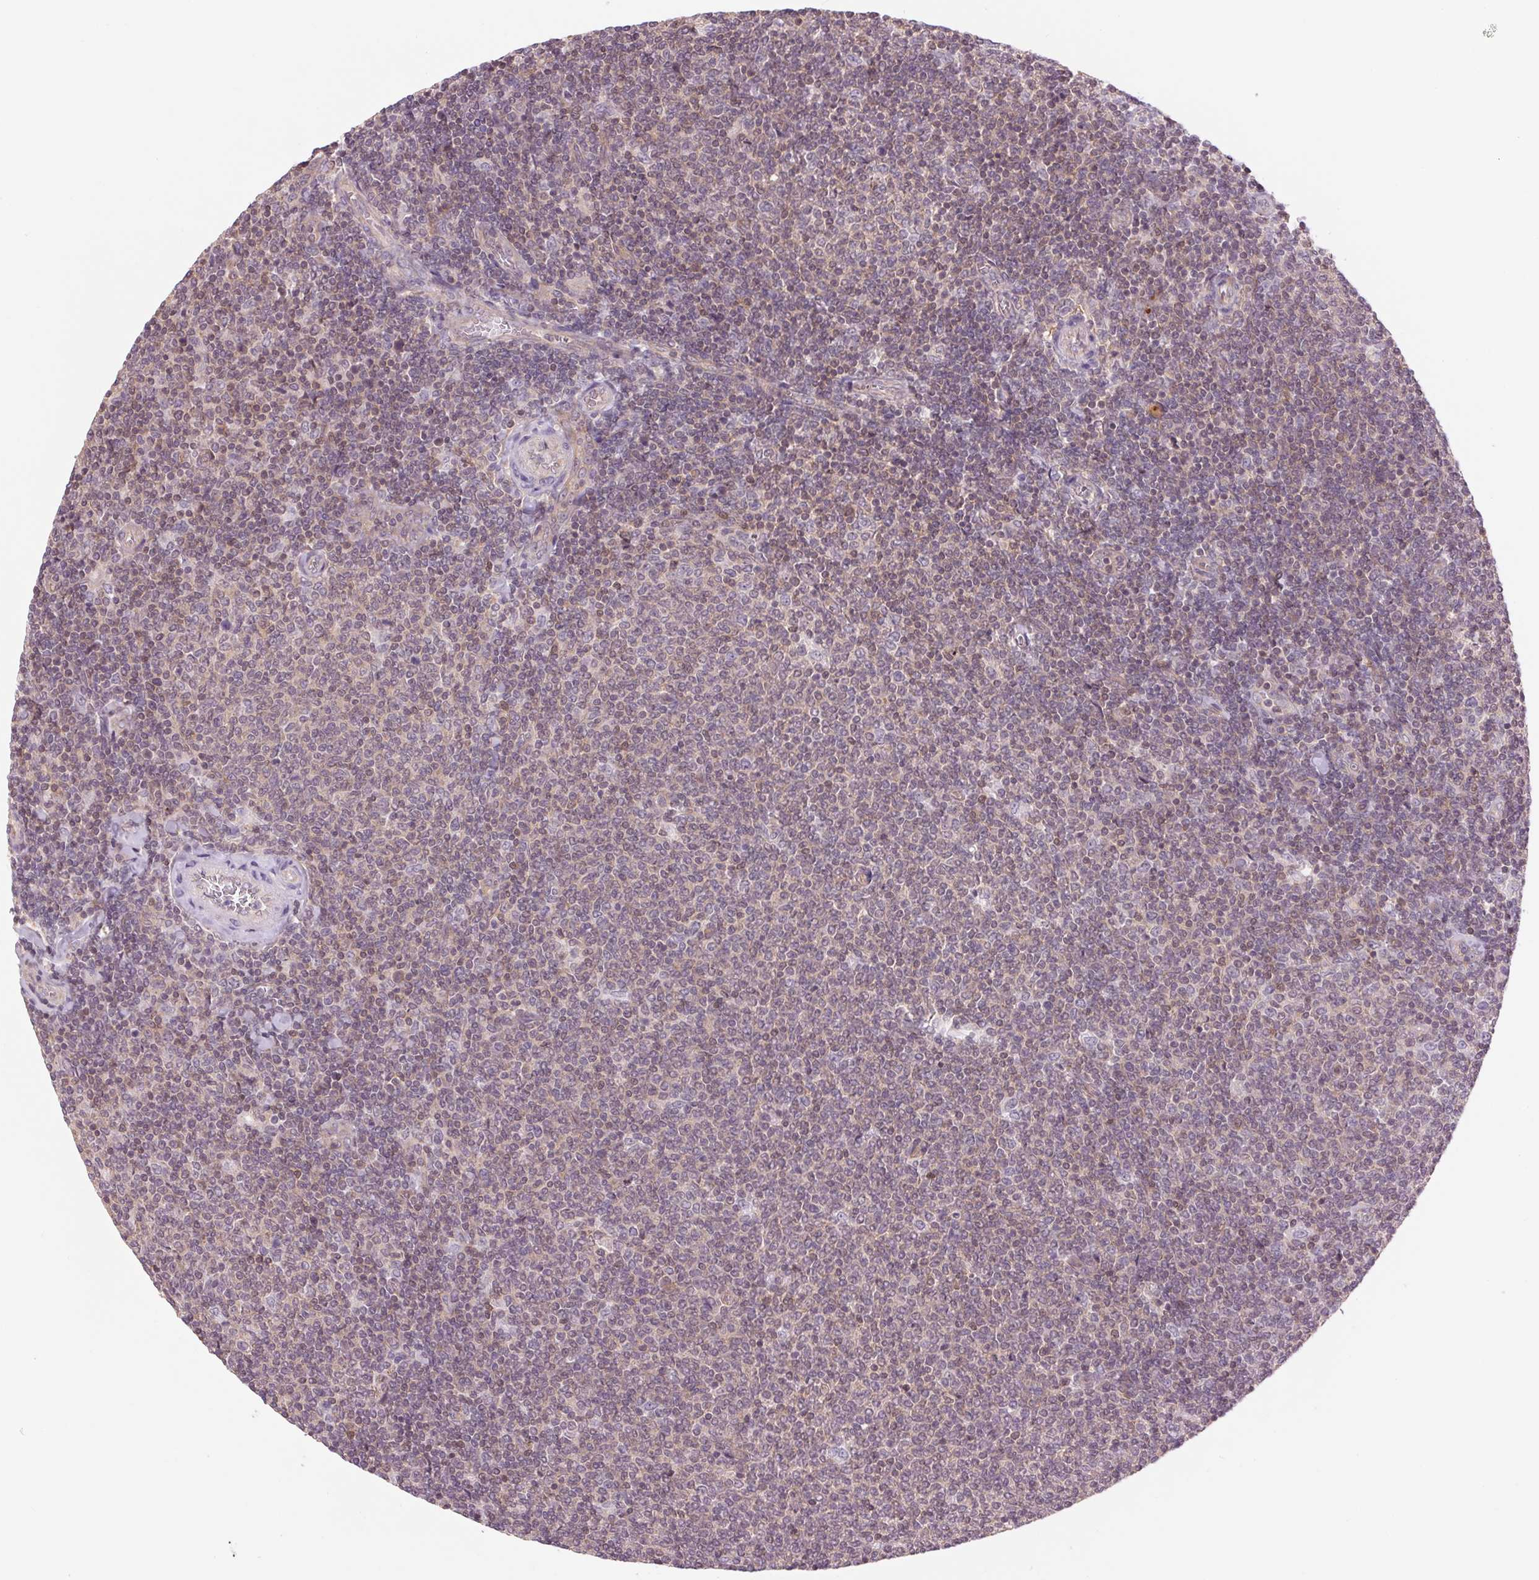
{"staining": {"intensity": "weak", "quantity": "25%-75%", "location": "cytoplasmic/membranous"}, "tissue": "lymphoma", "cell_type": "Tumor cells", "image_type": "cancer", "snomed": [{"axis": "morphology", "description": "Malignant lymphoma, non-Hodgkin's type, Low grade"}, {"axis": "topography", "description": "Lymph node"}], "caption": "An IHC micrograph of tumor tissue is shown. Protein staining in brown labels weak cytoplasmic/membranous positivity in lymphoma within tumor cells. The staining is performed using DAB brown chromogen to label protein expression. The nuclei are counter-stained blue using hematoxylin.", "gene": "SH3RF2", "patient": {"sex": "male", "age": 52}}